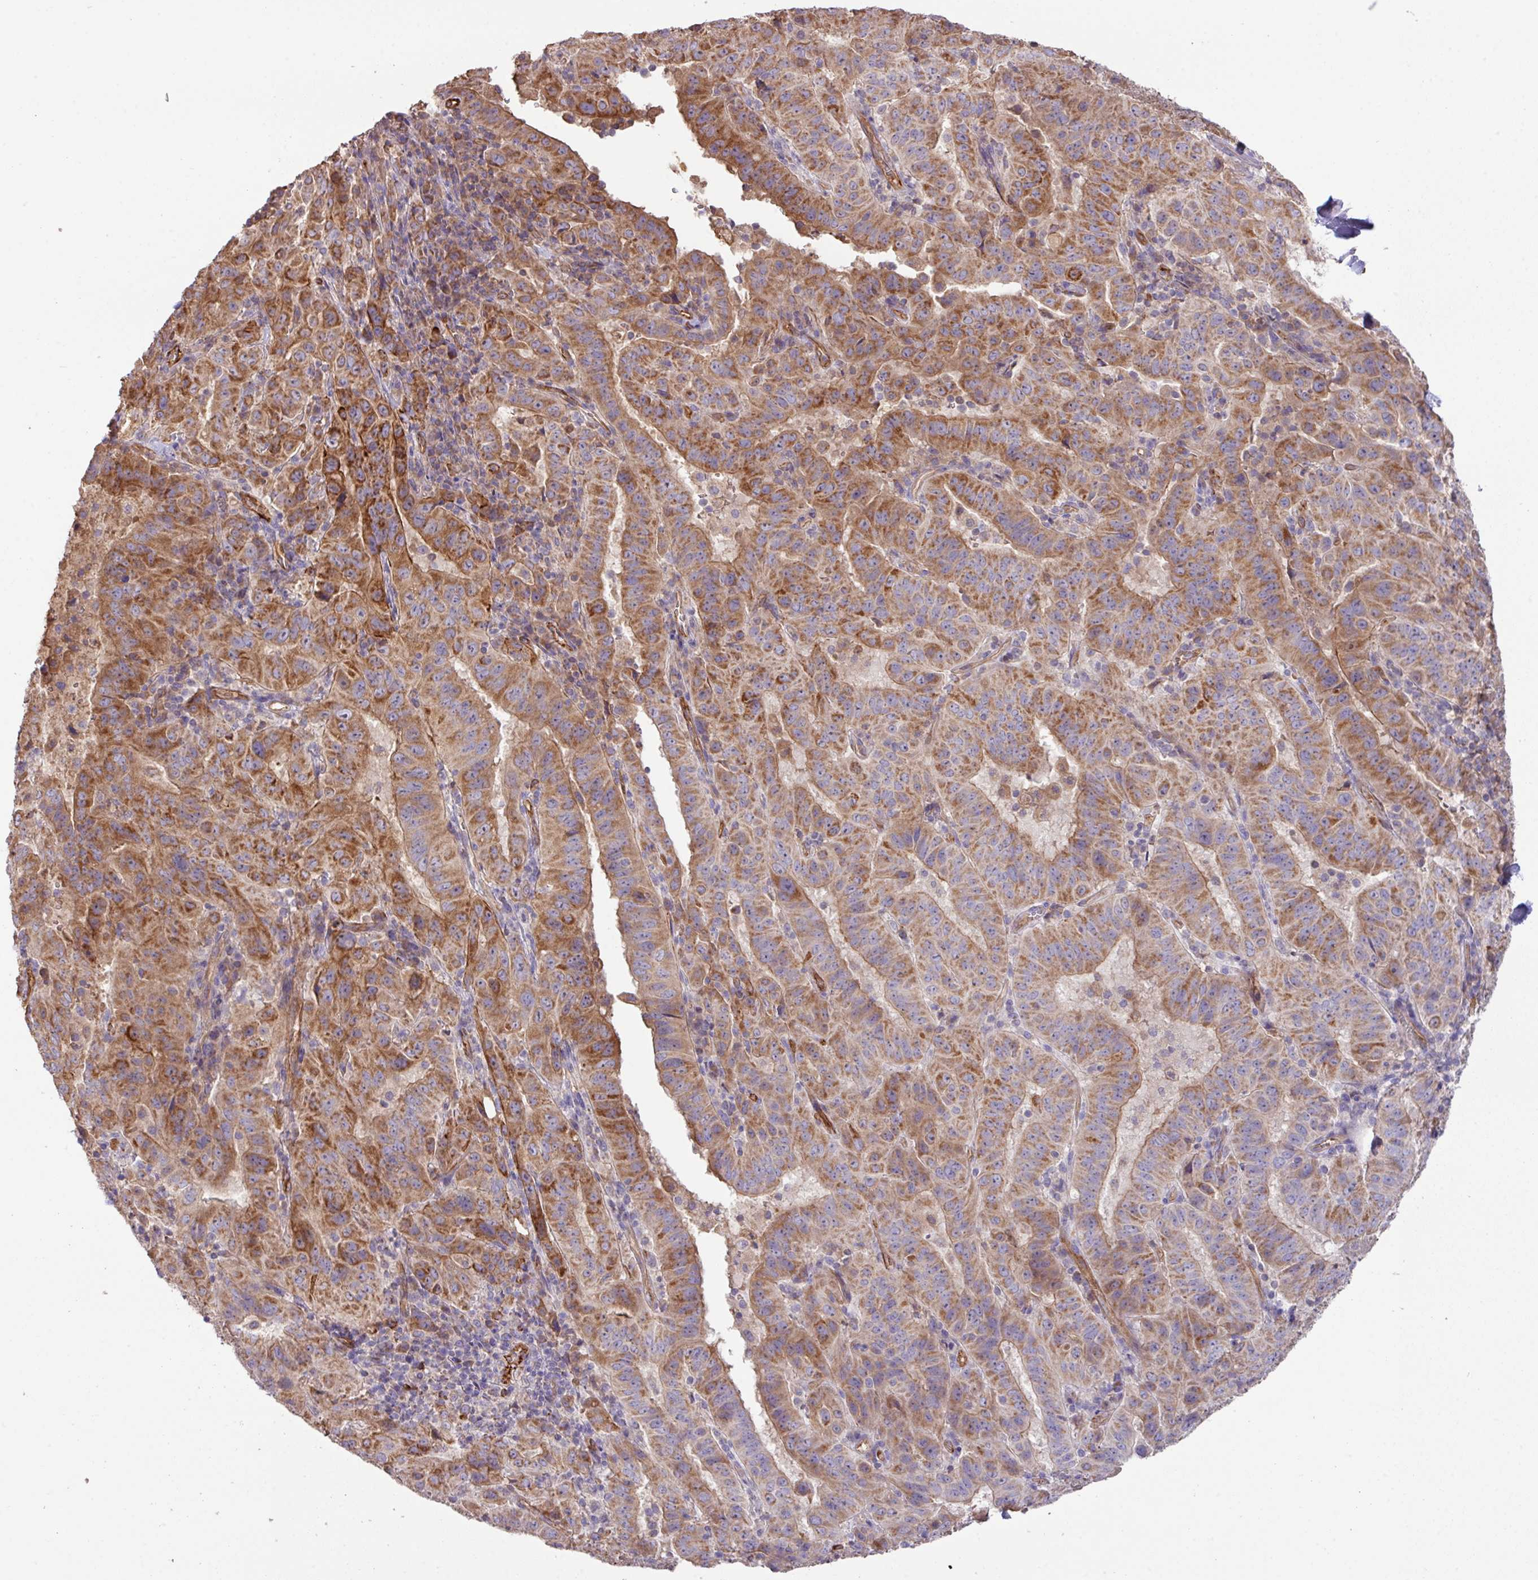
{"staining": {"intensity": "moderate", "quantity": ">75%", "location": "cytoplasmic/membranous"}, "tissue": "pancreatic cancer", "cell_type": "Tumor cells", "image_type": "cancer", "snomed": [{"axis": "morphology", "description": "Adenocarcinoma, NOS"}, {"axis": "topography", "description": "Pancreas"}], "caption": "Adenocarcinoma (pancreatic) stained with immunohistochemistry (IHC) demonstrates moderate cytoplasmic/membranous staining in about >75% of tumor cells.", "gene": "LRRC53", "patient": {"sex": "male", "age": 63}}